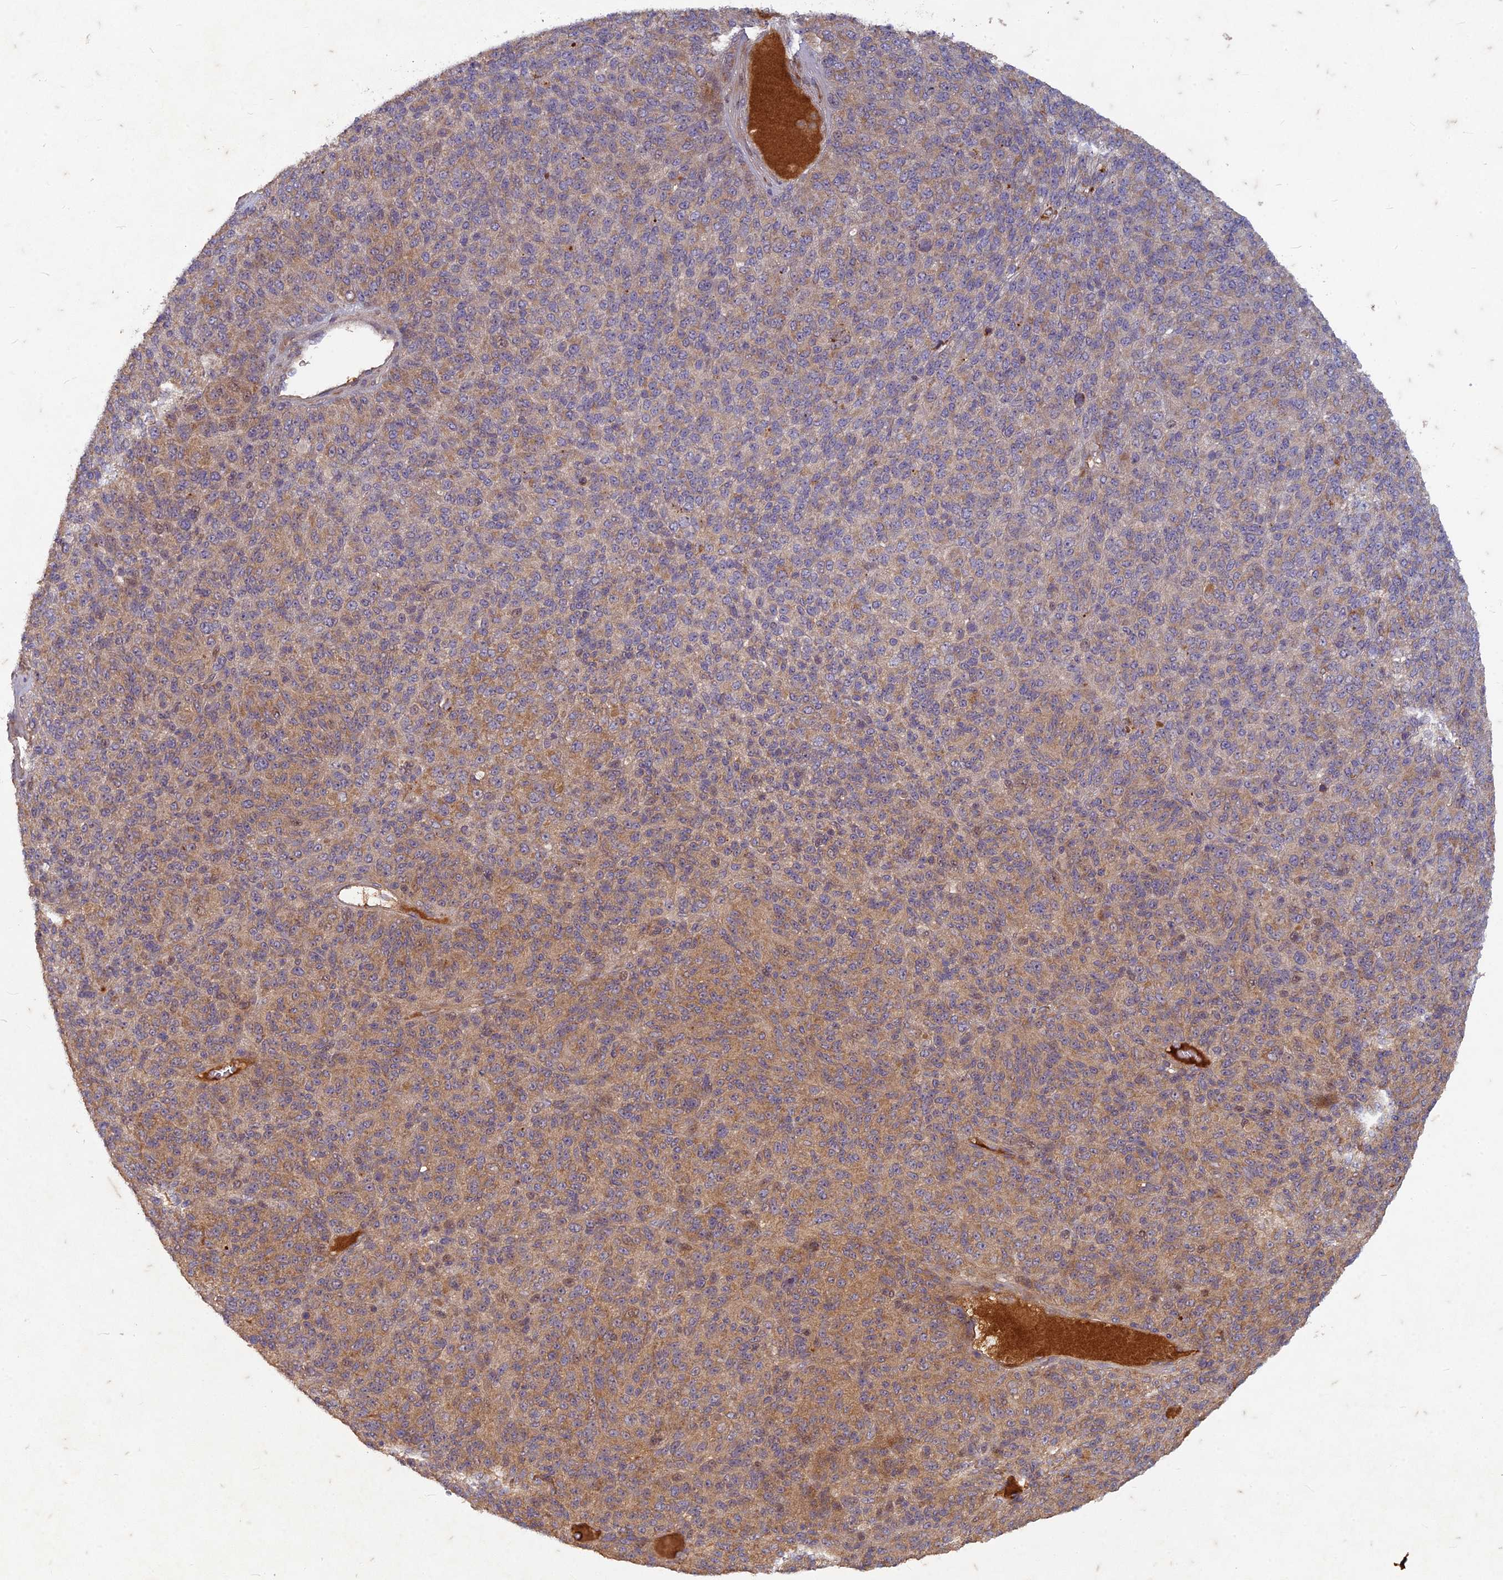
{"staining": {"intensity": "weak", "quantity": ">75%", "location": "cytoplasmic/membranous"}, "tissue": "melanoma", "cell_type": "Tumor cells", "image_type": "cancer", "snomed": [{"axis": "morphology", "description": "Malignant melanoma, Metastatic site"}, {"axis": "topography", "description": "Brain"}], "caption": "Malignant melanoma (metastatic site) stained with DAB (3,3'-diaminobenzidine) immunohistochemistry (IHC) displays low levels of weak cytoplasmic/membranous positivity in about >75% of tumor cells. (DAB (3,3'-diaminobenzidine) = brown stain, brightfield microscopy at high magnification).", "gene": "TCF25", "patient": {"sex": "female", "age": 56}}